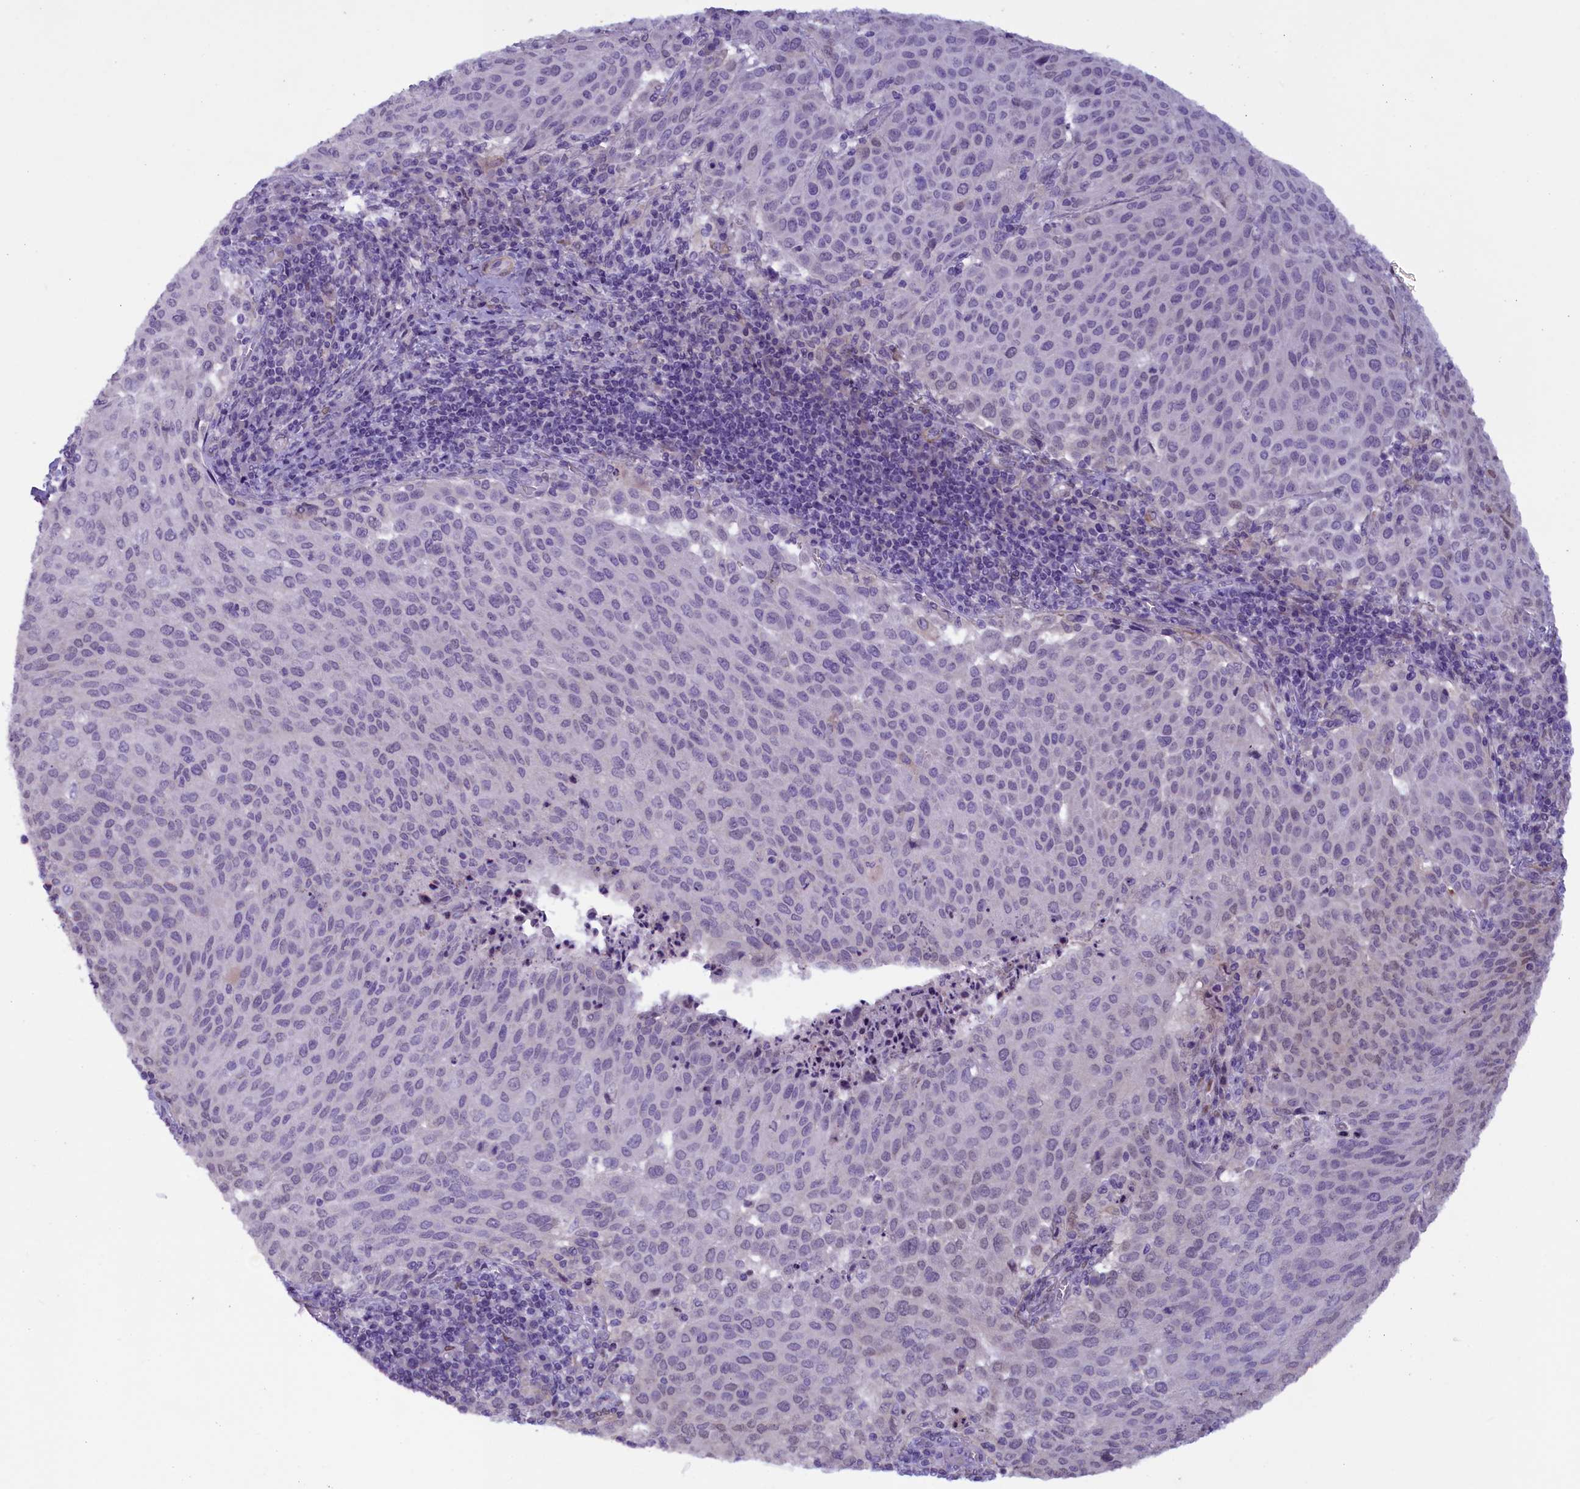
{"staining": {"intensity": "negative", "quantity": "none", "location": "none"}, "tissue": "cervical cancer", "cell_type": "Tumor cells", "image_type": "cancer", "snomed": [{"axis": "morphology", "description": "Squamous cell carcinoma, NOS"}, {"axis": "topography", "description": "Cervix"}], "caption": "The image exhibits no staining of tumor cells in cervical squamous cell carcinoma.", "gene": "IGSF6", "patient": {"sex": "female", "age": 46}}